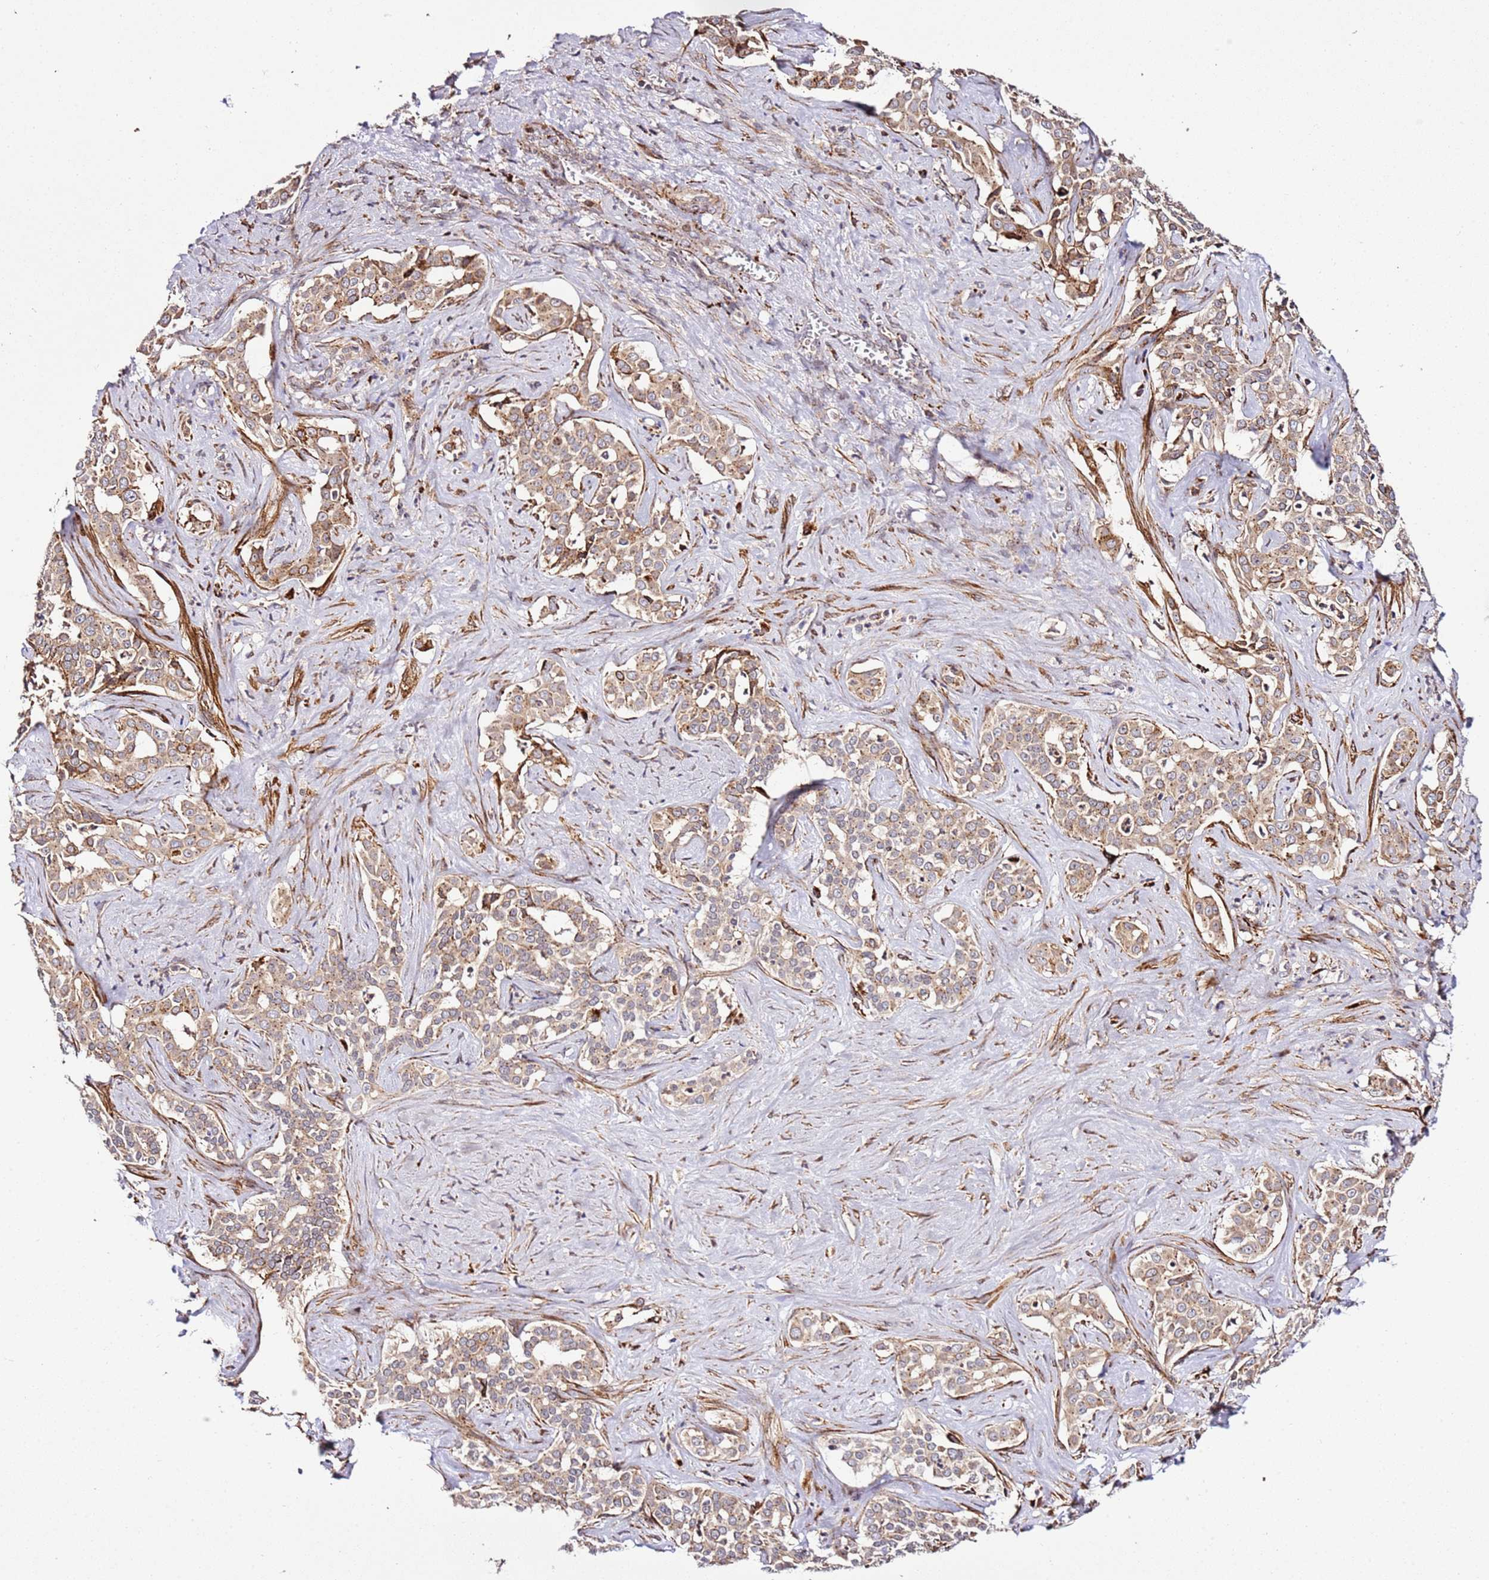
{"staining": {"intensity": "moderate", "quantity": ">75%", "location": "cytoplasmic/membranous"}, "tissue": "liver cancer", "cell_type": "Tumor cells", "image_type": "cancer", "snomed": [{"axis": "morphology", "description": "Cholangiocarcinoma"}, {"axis": "topography", "description": "Liver"}], "caption": "Immunohistochemistry photomicrograph of neoplastic tissue: human liver cancer stained using immunohistochemistry (IHC) exhibits medium levels of moderate protein expression localized specifically in the cytoplasmic/membranous of tumor cells, appearing as a cytoplasmic/membranous brown color.", "gene": "PVRIG", "patient": {"sex": "male", "age": 67}}